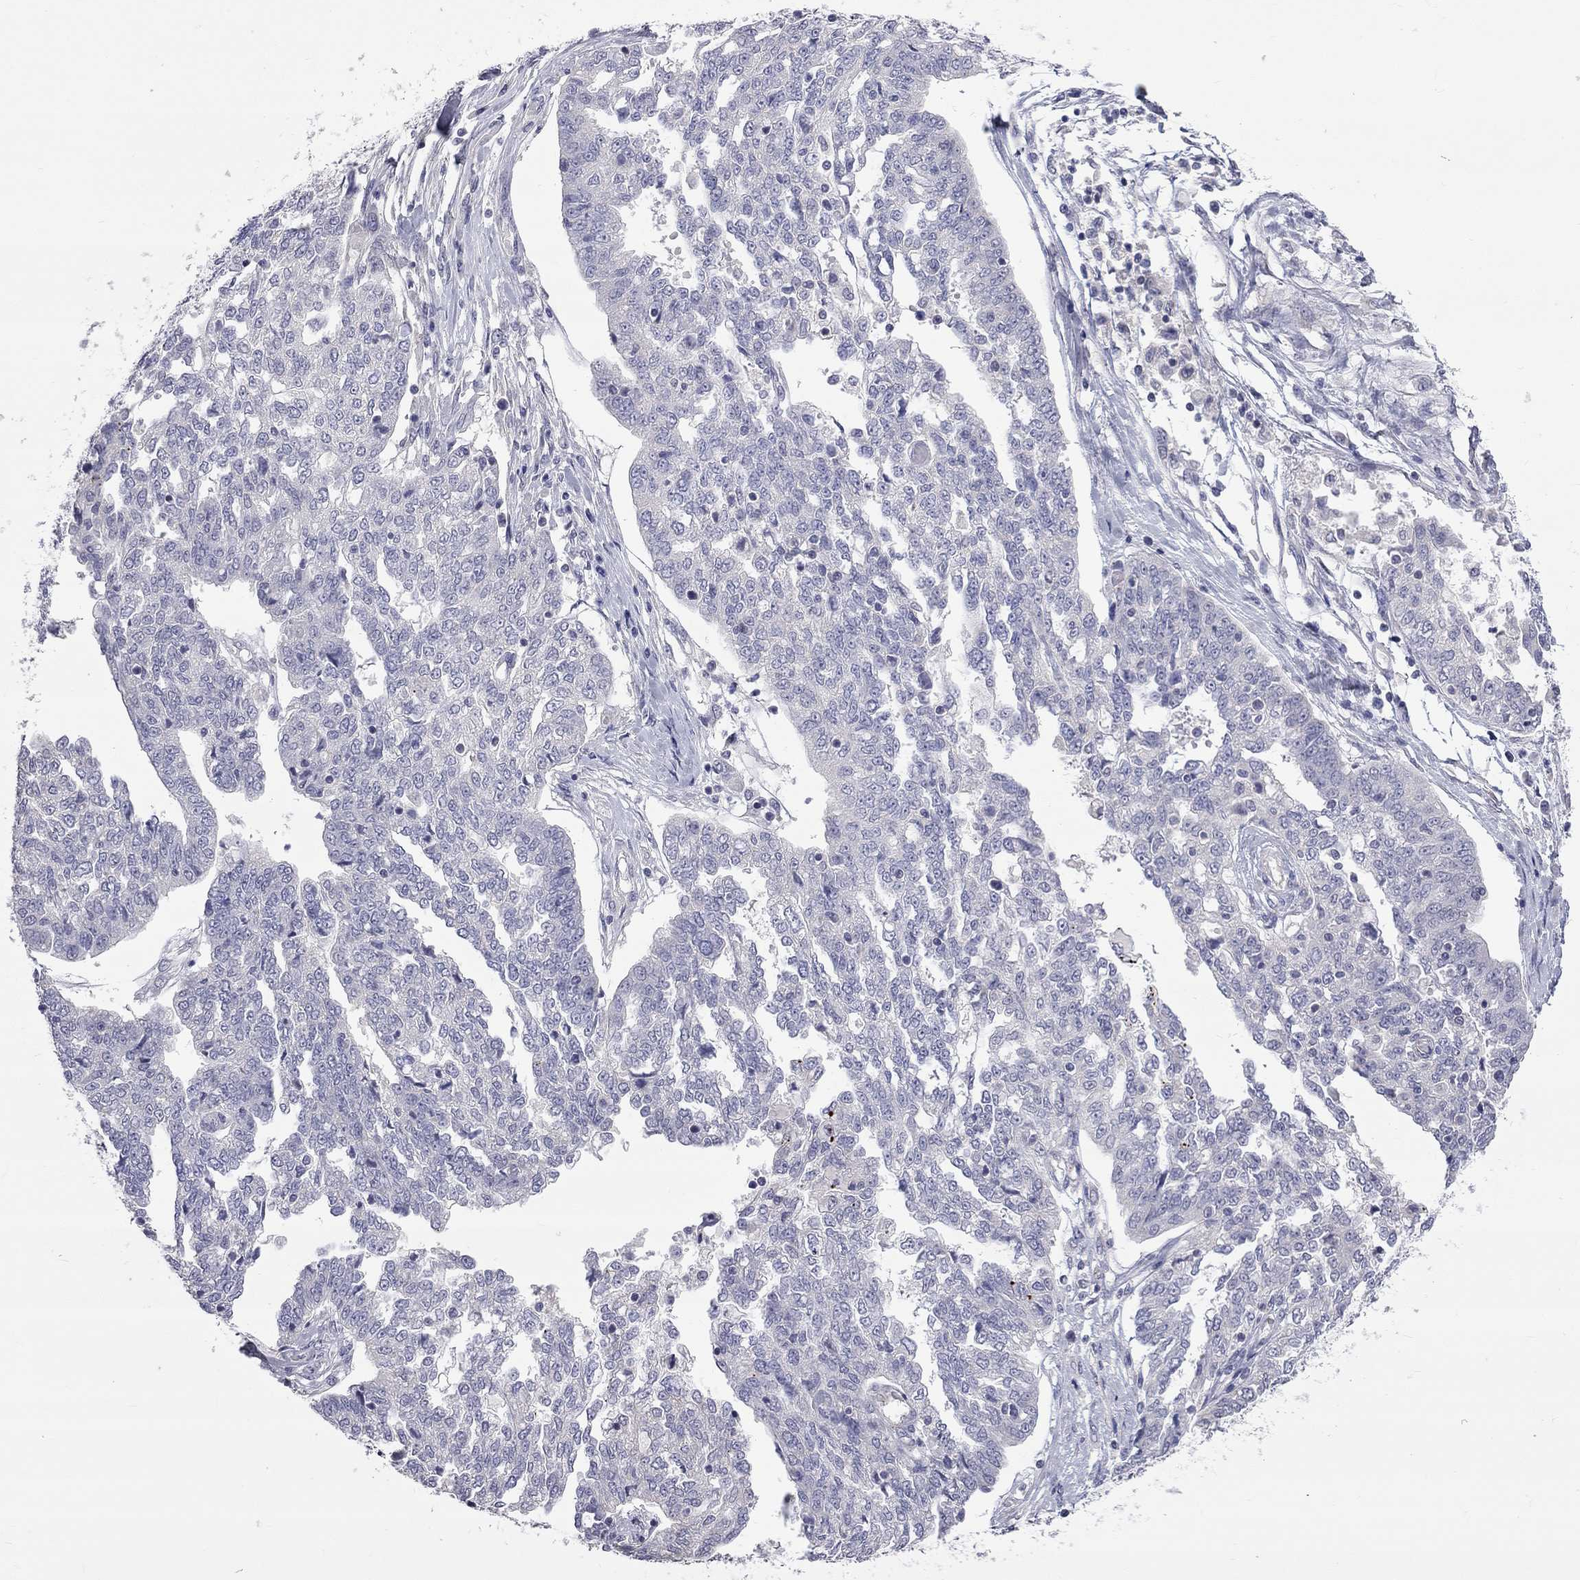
{"staining": {"intensity": "negative", "quantity": "none", "location": "none"}, "tissue": "ovarian cancer", "cell_type": "Tumor cells", "image_type": "cancer", "snomed": [{"axis": "morphology", "description": "Cystadenocarcinoma, serous, NOS"}, {"axis": "topography", "description": "Ovary"}], "caption": "Human ovarian cancer stained for a protein using immunohistochemistry (IHC) exhibits no expression in tumor cells.", "gene": "OPRK1", "patient": {"sex": "female", "age": 67}}